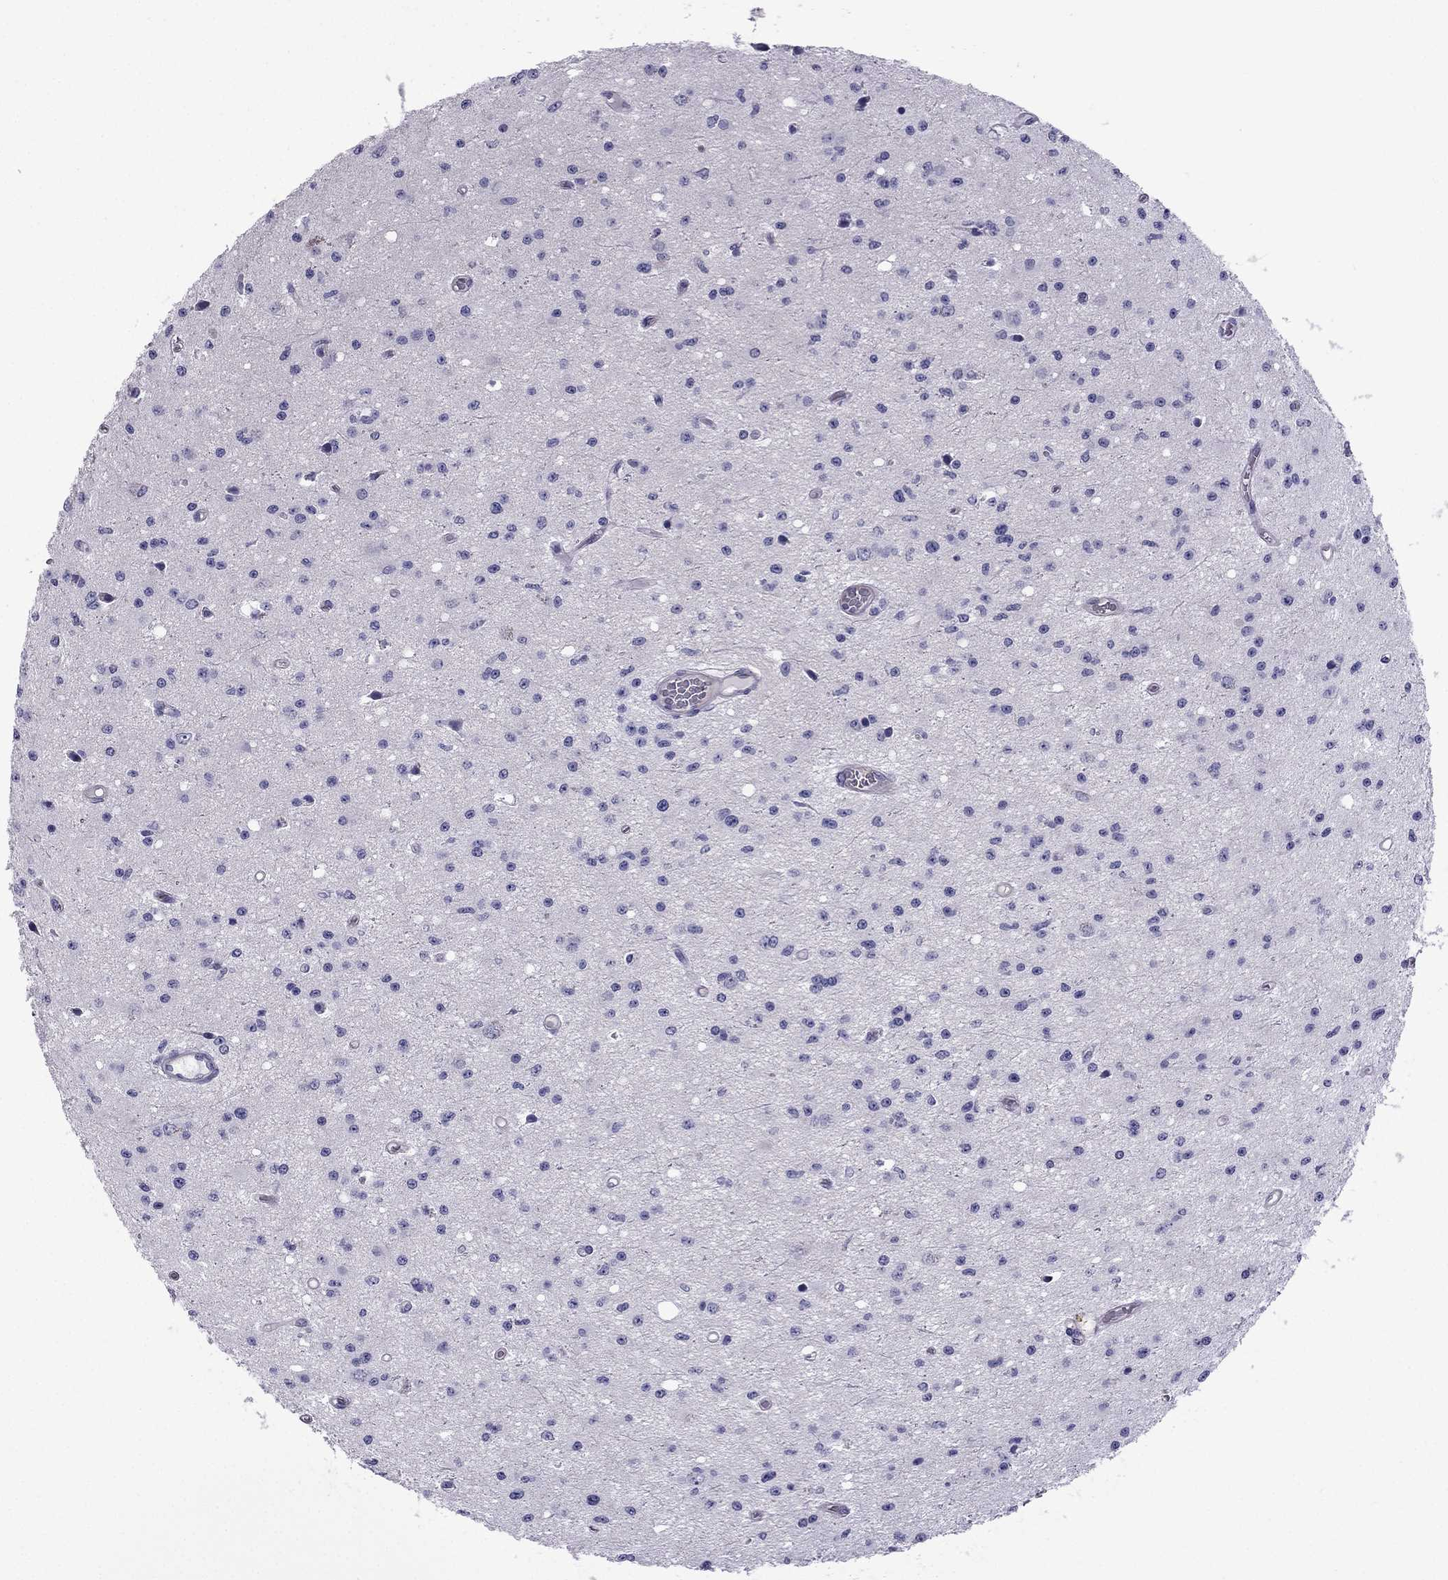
{"staining": {"intensity": "negative", "quantity": "none", "location": "none"}, "tissue": "glioma", "cell_type": "Tumor cells", "image_type": "cancer", "snomed": [{"axis": "morphology", "description": "Glioma, malignant, Low grade"}, {"axis": "topography", "description": "Brain"}], "caption": "The immunohistochemistry (IHC) micrograph has no significant staining in tumor cells of glioma tissue. Brightfield microscopy of immunohistochemistry stained with DAB (3,3'-diaminobenzidine) (brown) and hematoxylin (blue), captured at high magnification.", "gene": "GJA8", "patient": {"sex": "female", "age": 45}}